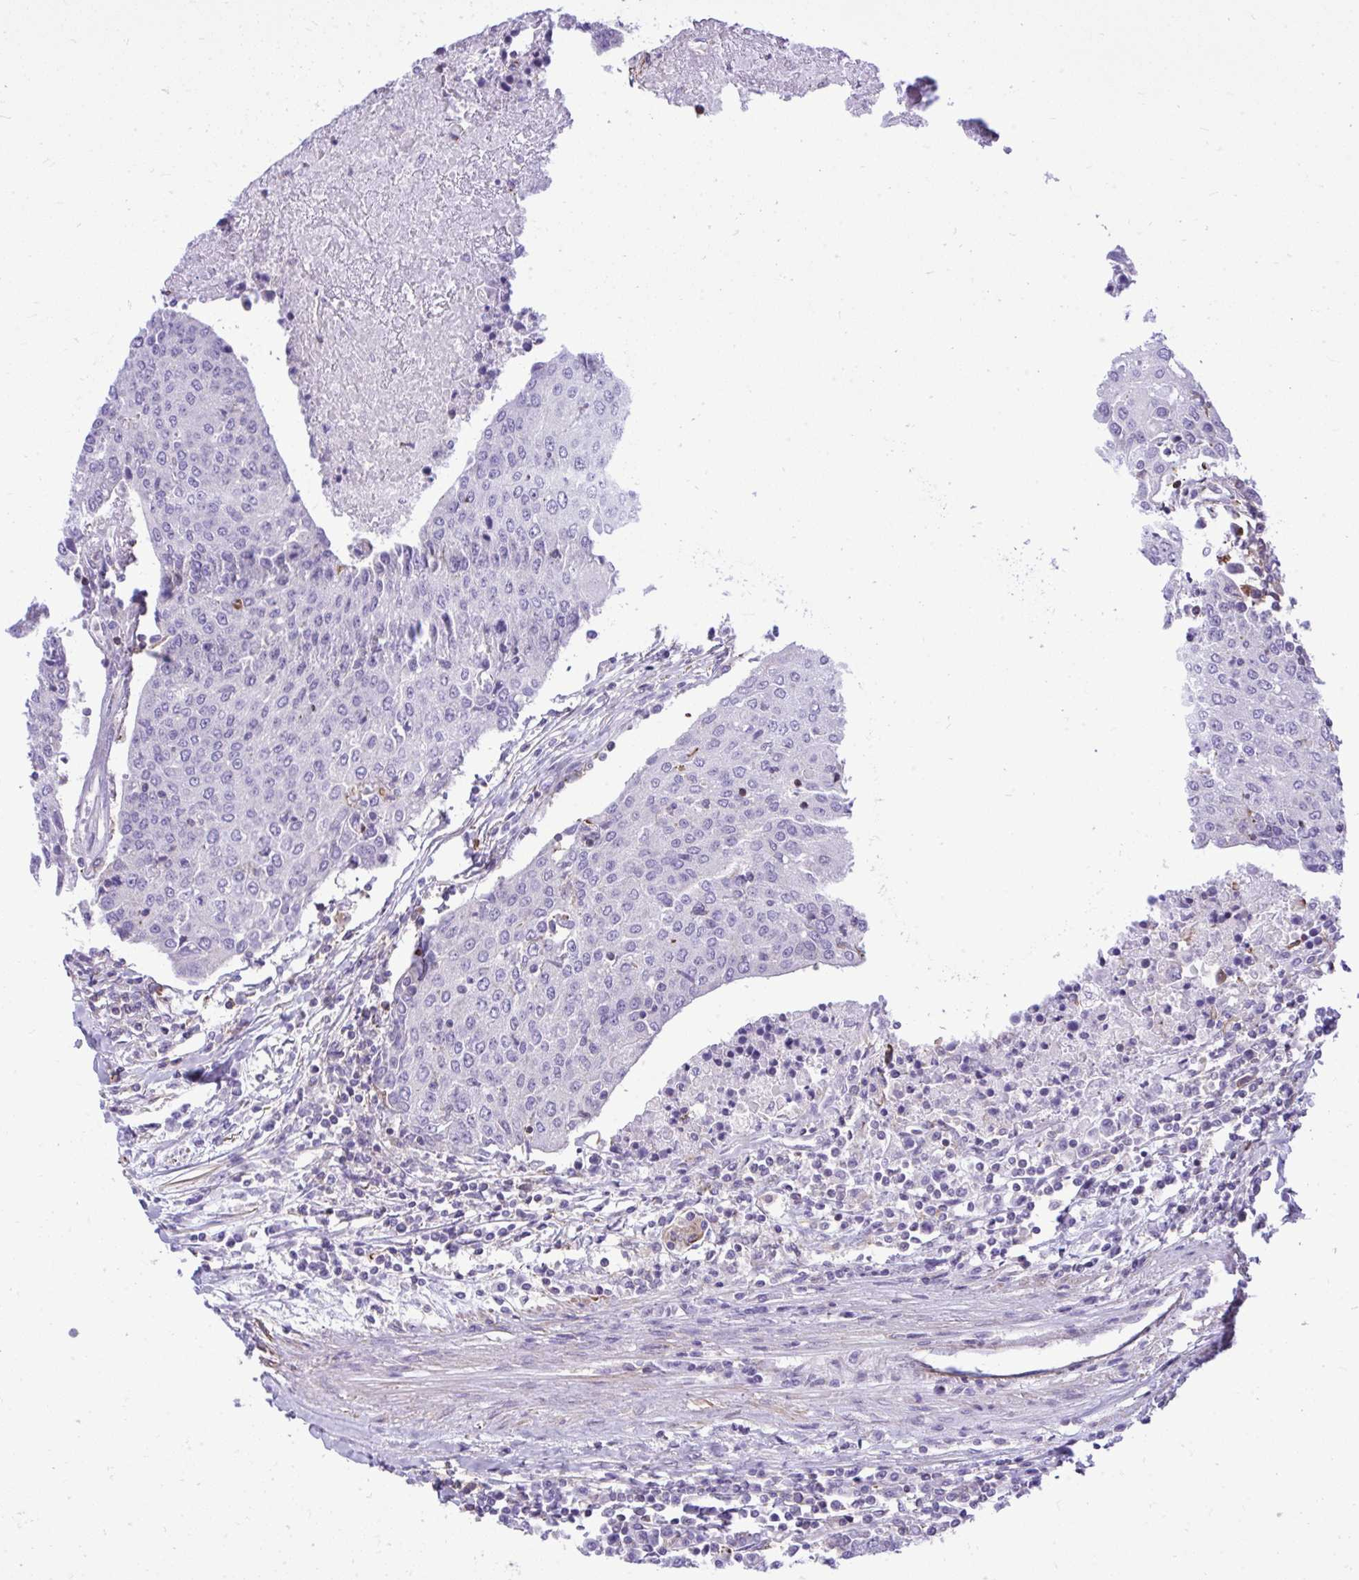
{"staining": {"intensity": "negative", "quantity": "none", "location": "none"}, "tissue": "urothelial cancer", "cell_type": "Tumor cells", "image_type": "cancer", "snomed": [{"axis": "morphology", "description": "Urothelial carcinoma, High grade"}, {"axis": "topography", "description": "Urinary bladder"}], "caption": "This is an immunohistochemistry (IHC) photomicrograph of urothelial cancer. There is no staining in tumor cells.", "gene": "GRK4", "patient": {"sex": "female", "age": 85}}